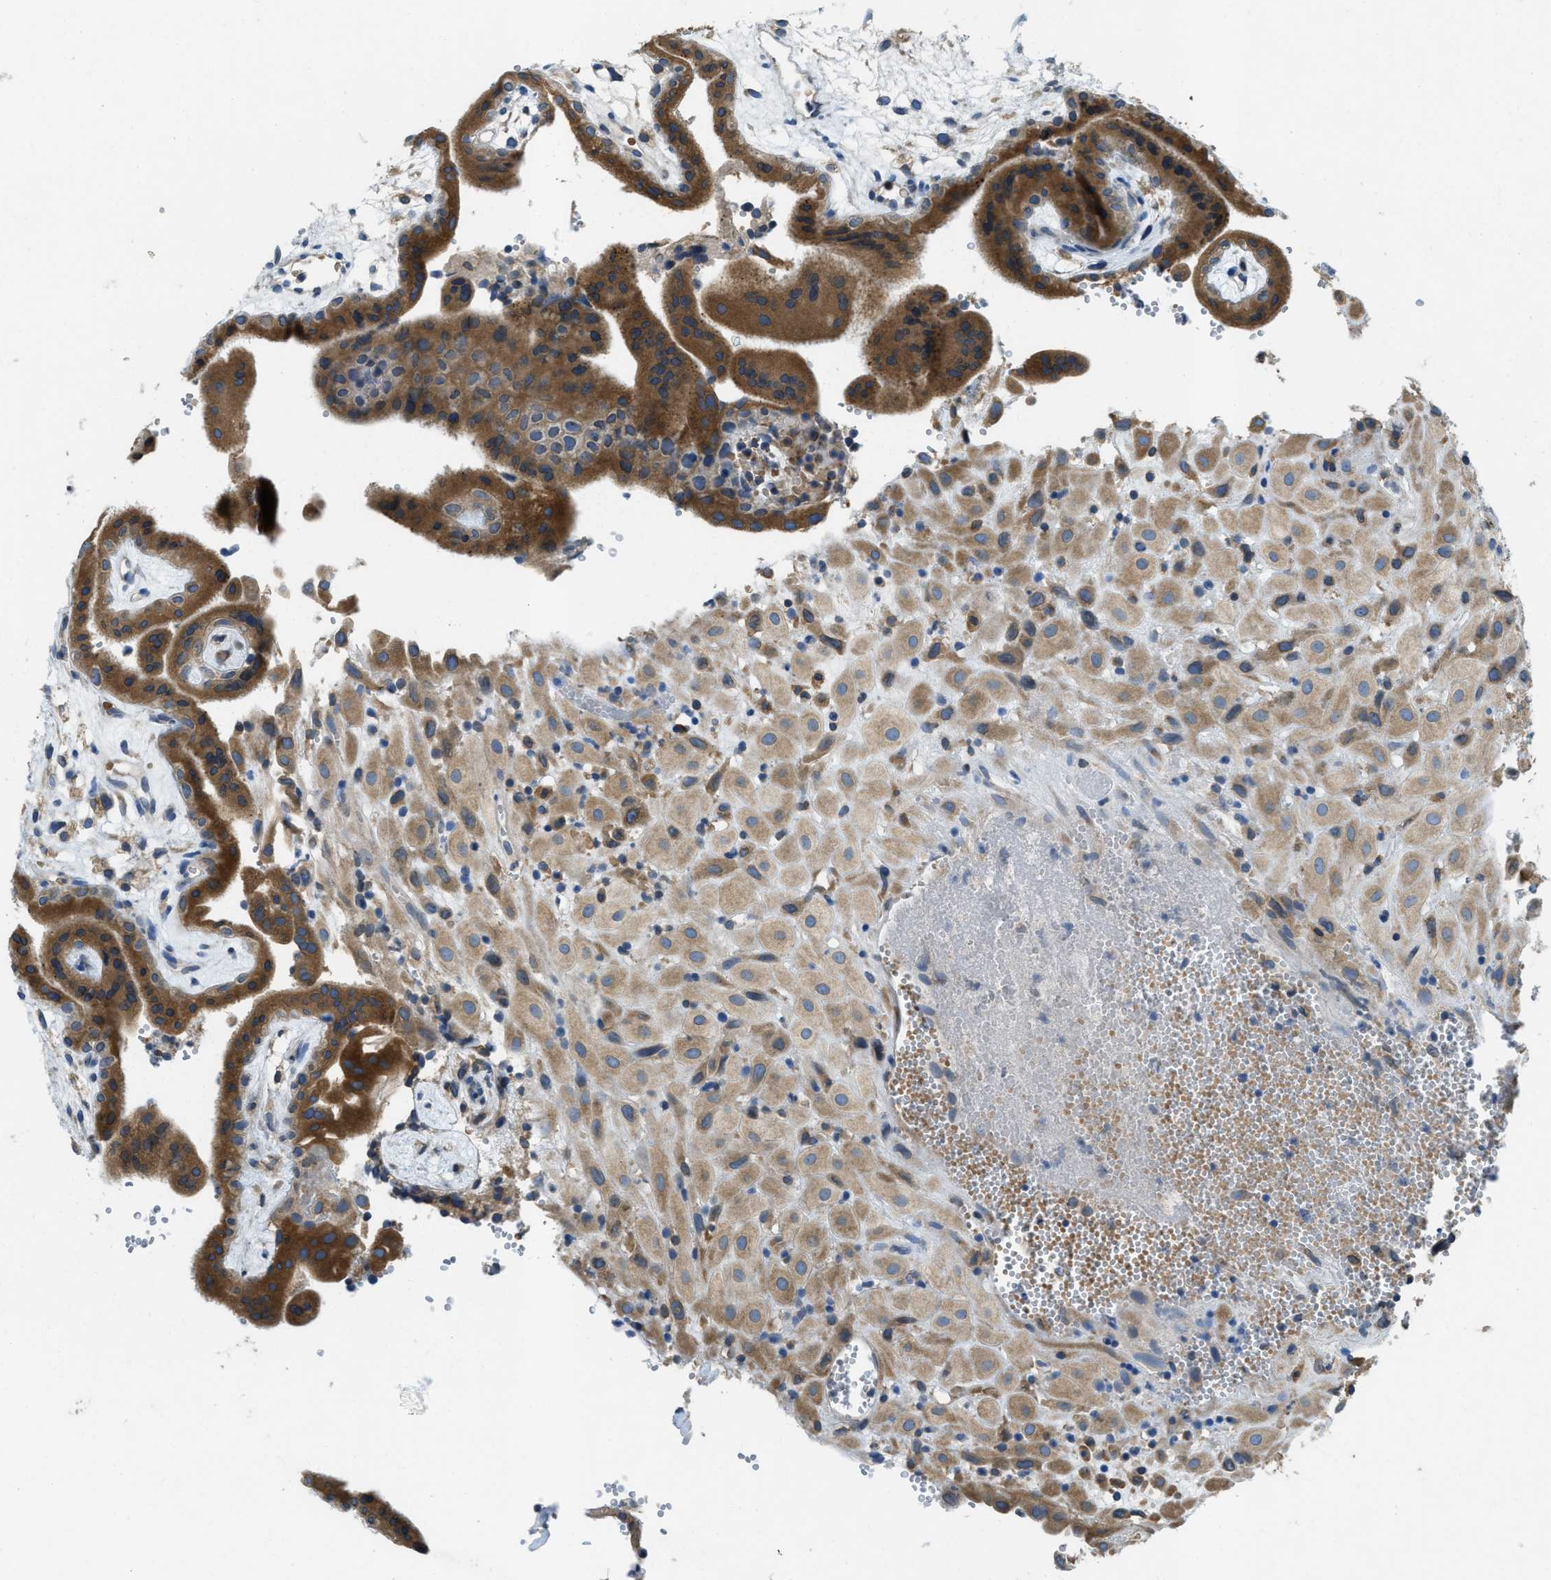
{"staining": {"intensity": "moderate", "quantity": ">75%", "location": "cytoplasmic/membranous"}, "tissue": "placenta", "cell_type": "Decidual cells", "image_type": "normal", "snomed": [{"axis": "morphology", "description": "Normal tissue, NOS"}, {"axis": "topography", "description": "Placenta"}], "caption": "IHC of normal human placenta demonstrates medium levels of moderate cytoplasmic/membranous positivity in about >75% of decidual cells. The protein is shown in brown color, while the nuclei are stained blue.", "gene": "MPDU1", "patient": {"sex": "female", "age": 18}}